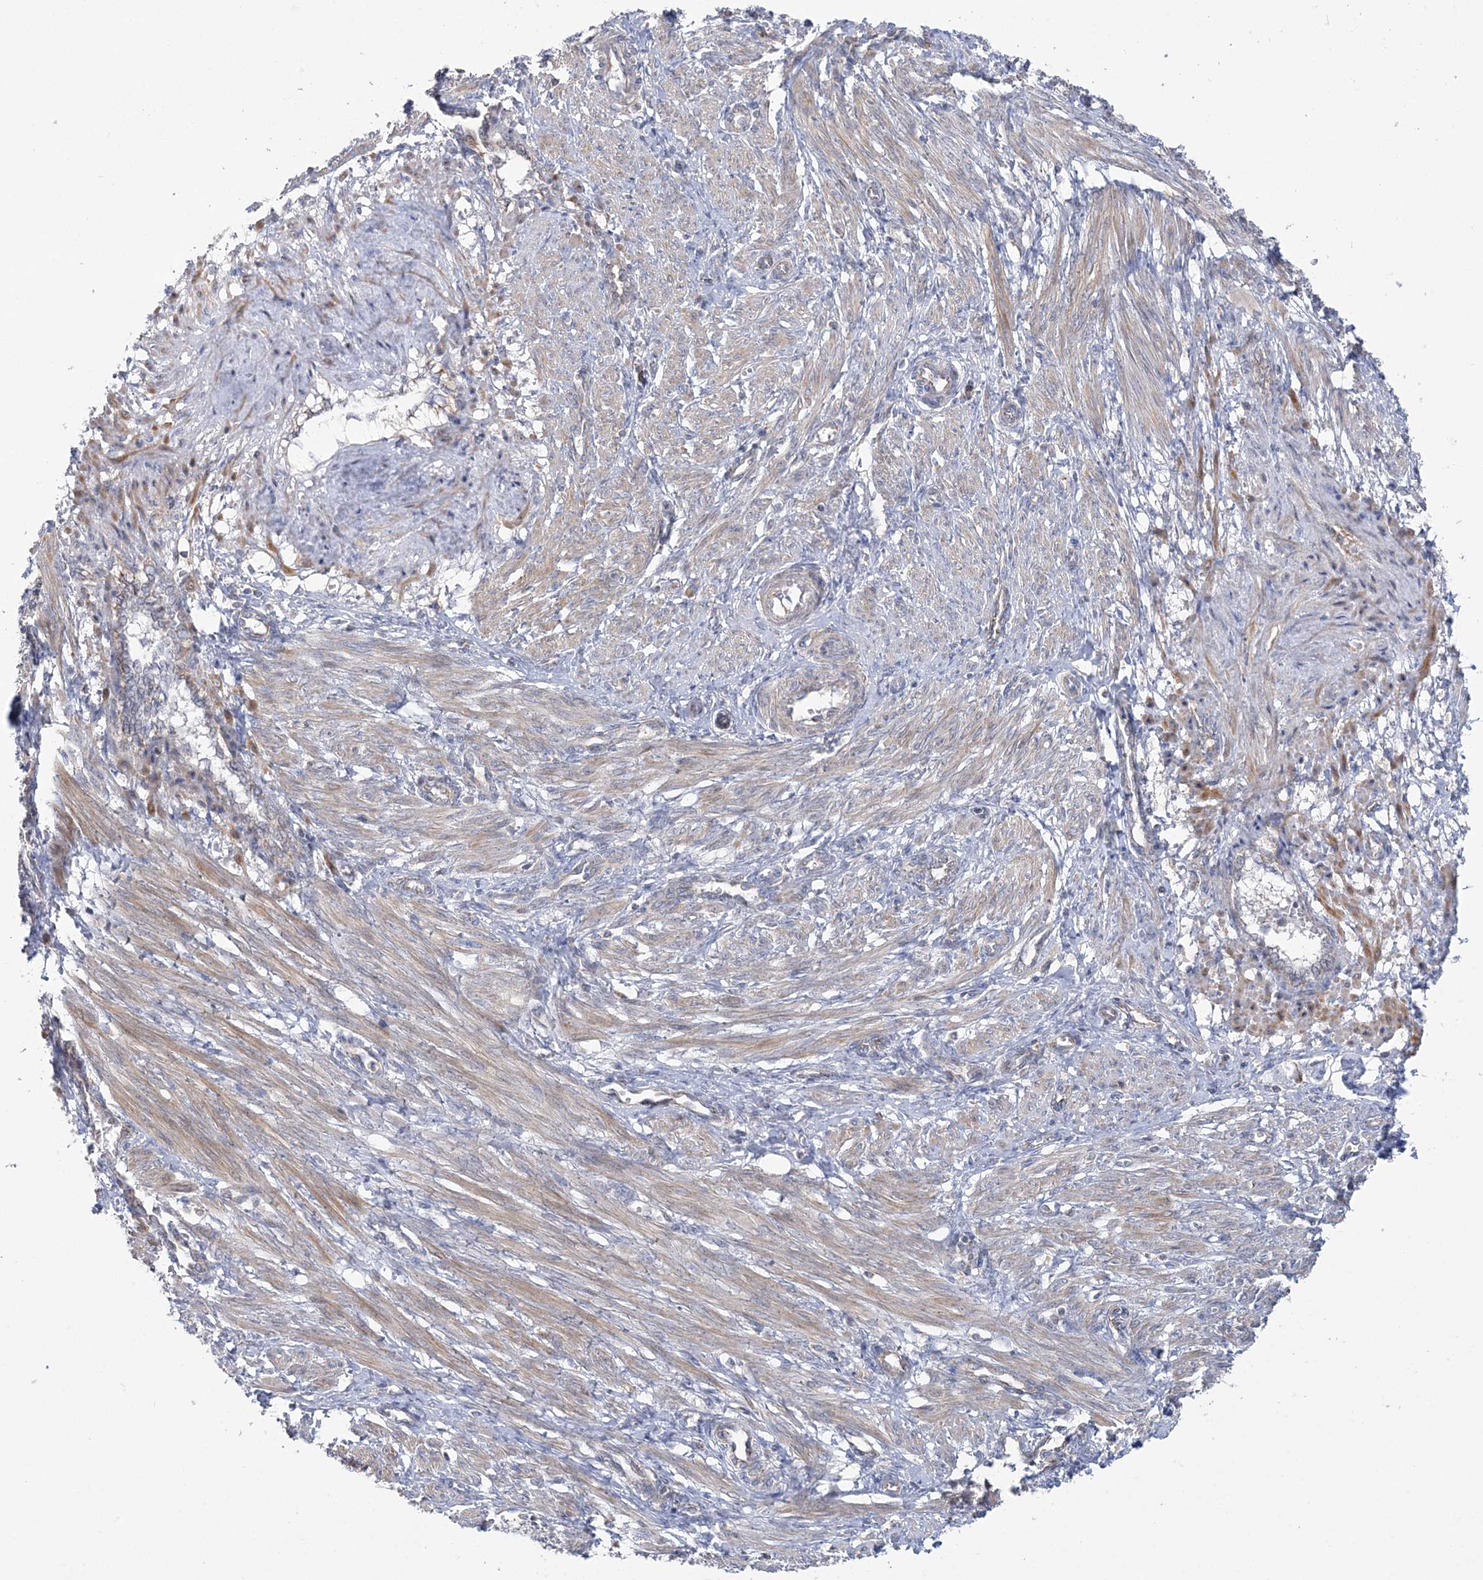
{"staining": {"intensity": "moderate", "quantity": ">75%", "location": "cytoplasmic/membranous"}, "tissue": "smooth muscle", "cell_type": "Smooth muscle cells", "image_type": "normal", "snomed": [{"axis": "morphology", "description": "Normal tissue, NOS"}, {"axis": "topography", "description": "Endometrium"}], "caption": "Protein positivity by immunohistochemistry (IHC) shows moderate cytoplasmic/membranous expression in about >75% of smooth muscle cells in normal smooth muscle.", "gene": "MMADHC", "patient": {"sex": "female", "age": 33}}